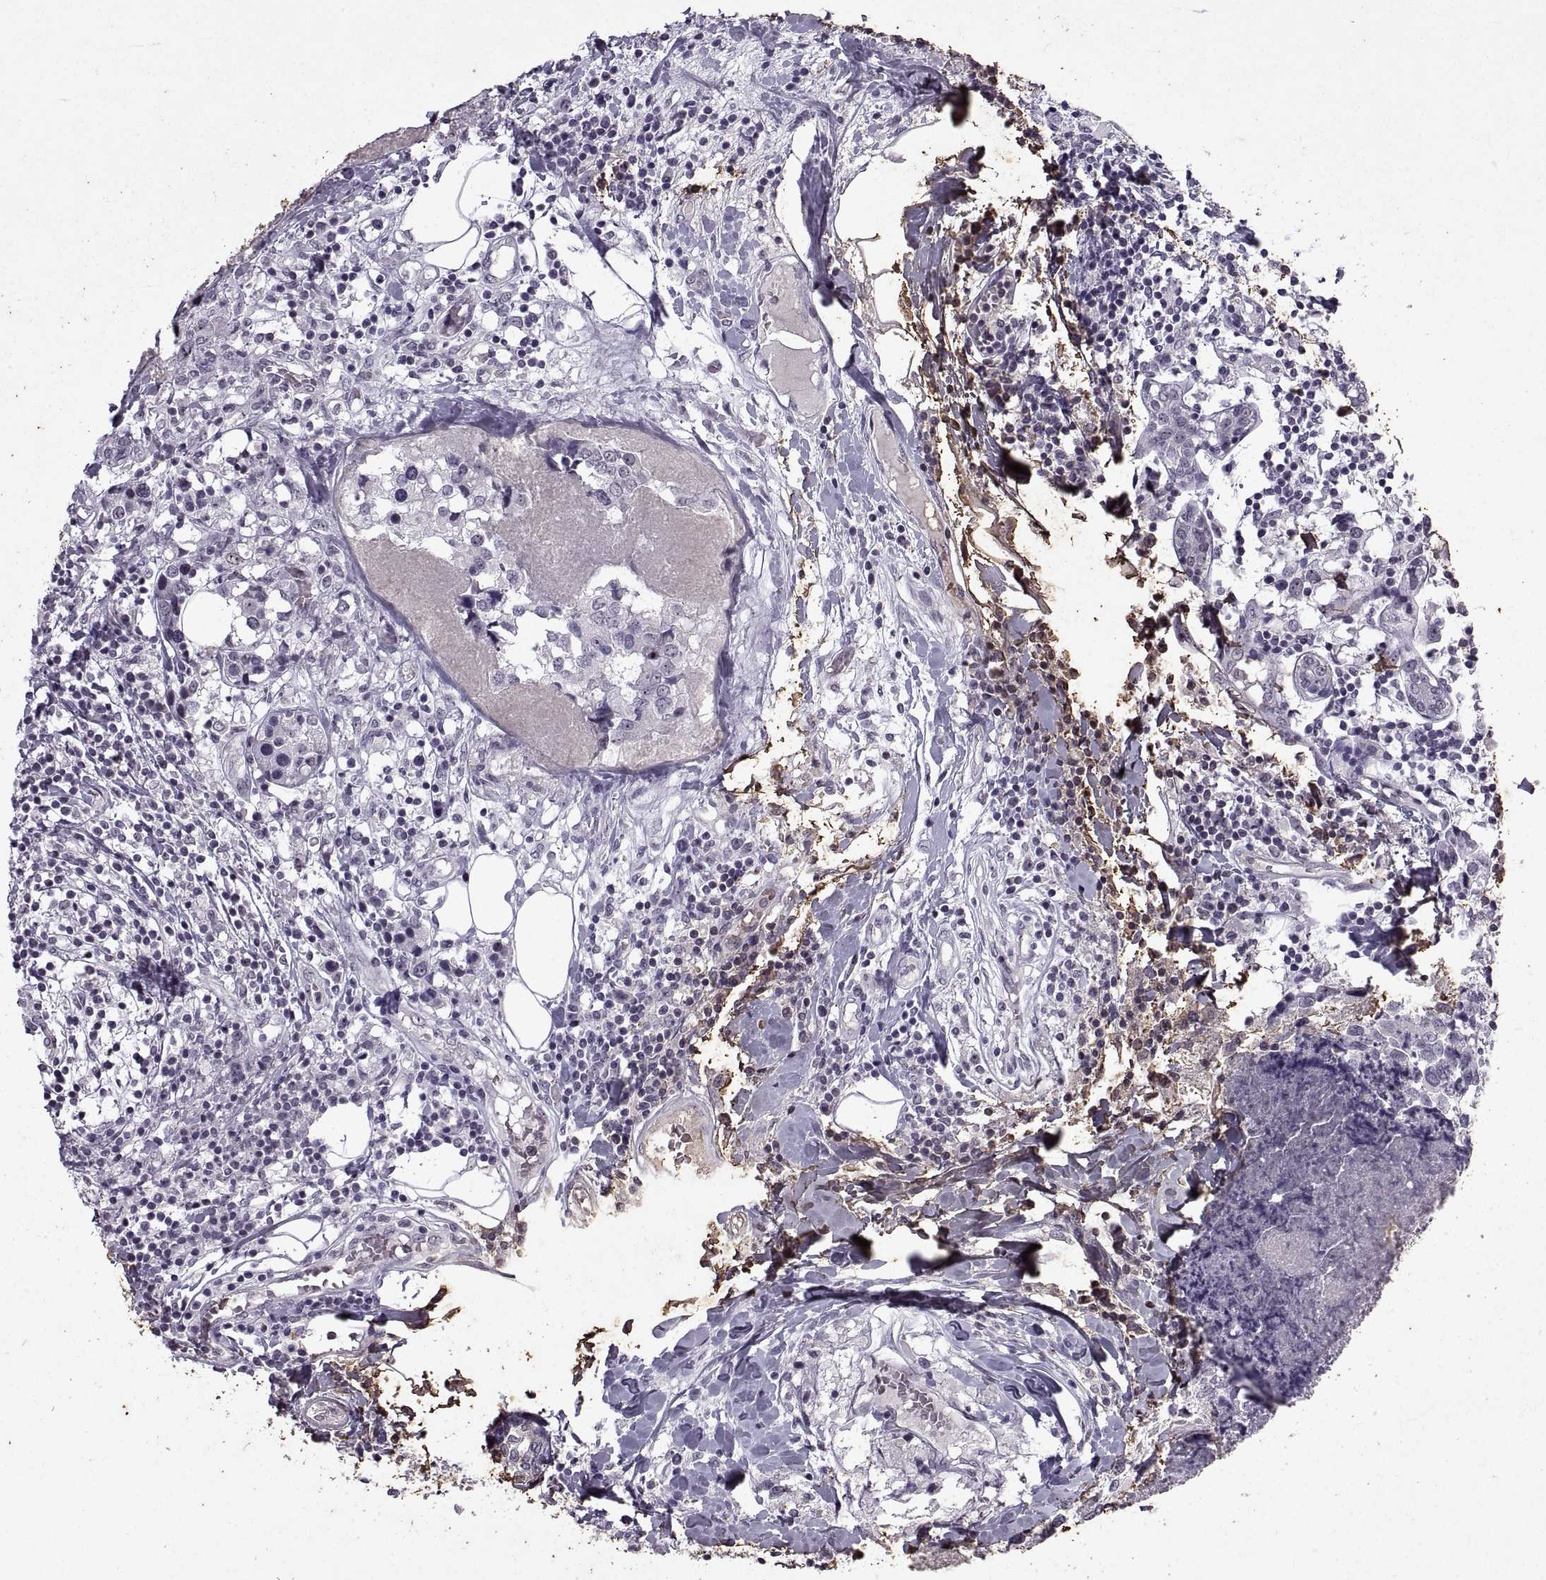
{"staining": {"intensity": "negative", "quantity": "none", "location": "none"}, "tissue": "breast cancer", "cell_type": "Tumor cells", "image_type": "cancer", "snomed": [{"axis": "morphology", "description": "Lobular carcinoma"}, {"axis": "topography", "description": "Breast"}], "caption": "The IHC histopathology image has no significant staining in tumor cells of breast lobular carcinoma tissue.", "gene": "SINHCAF", "patient": {"sex": "female", "age": 59}}